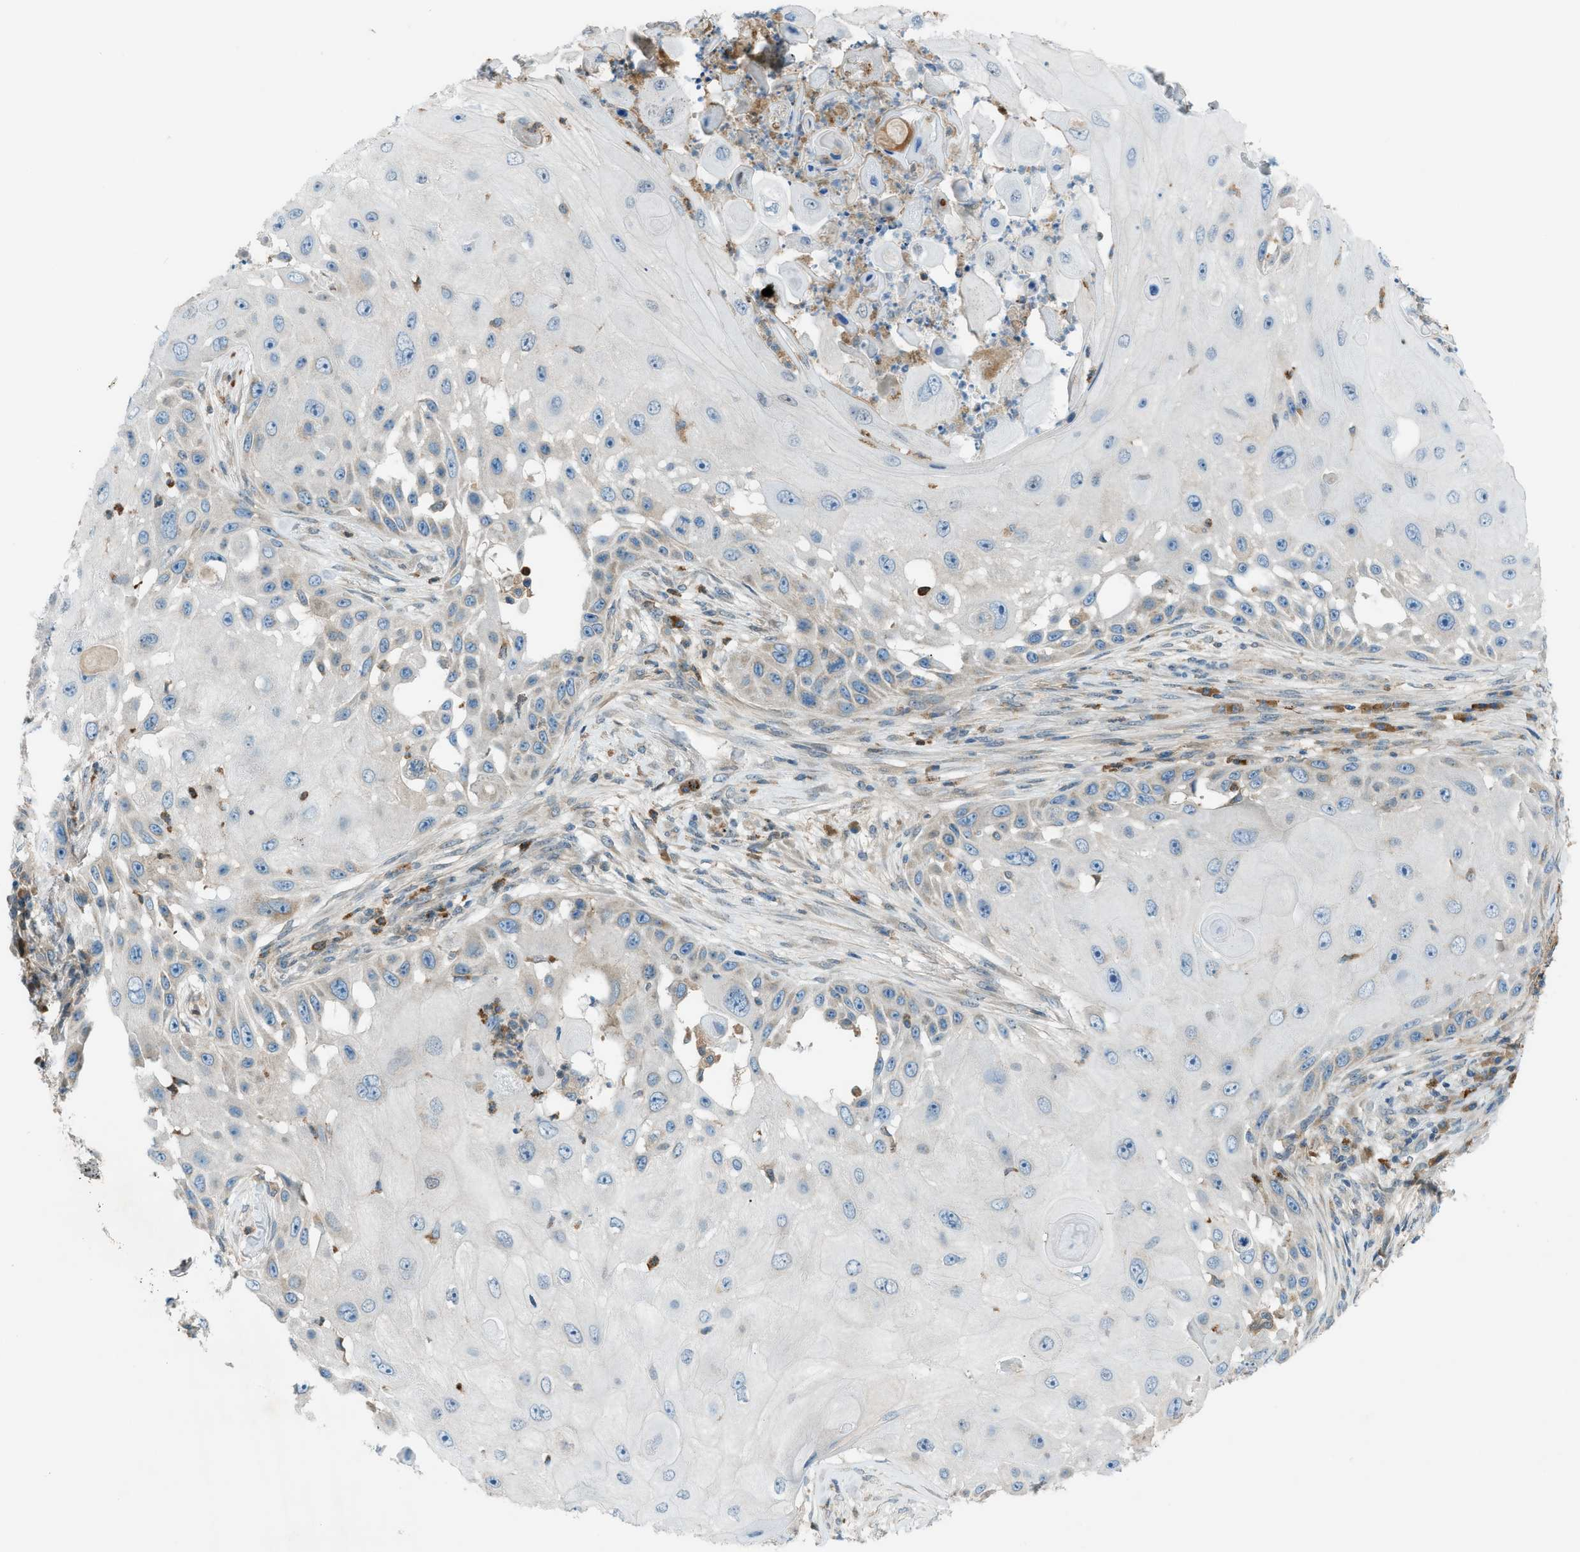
{"staining": {"intensity": "weak", "quantity": "<25%", "location": "cytoplasmic/membranous"}, "tissue": "skin cancer", "cell_type": "Tumor cells", "image_type": "cancer", "snomed": [{"axis": "morphology", "description": "Squamous cell carcinoma, NOS"}, {"axis": "topography", "description": "Skin"}], "caption": "This micrograph is of skin cancer (squamous cell carcinoma) stained with immunohistochemistry to label a protein in brown with the nuclei are counter-stained blue. There is no positivity in tumor cells. (DAB (3,3'-diaminobenzidine) immunohistochemistry (IHC), high magnification).", "gene": "DYRK1A", "patient": {"sex": "female", "age": 44}}